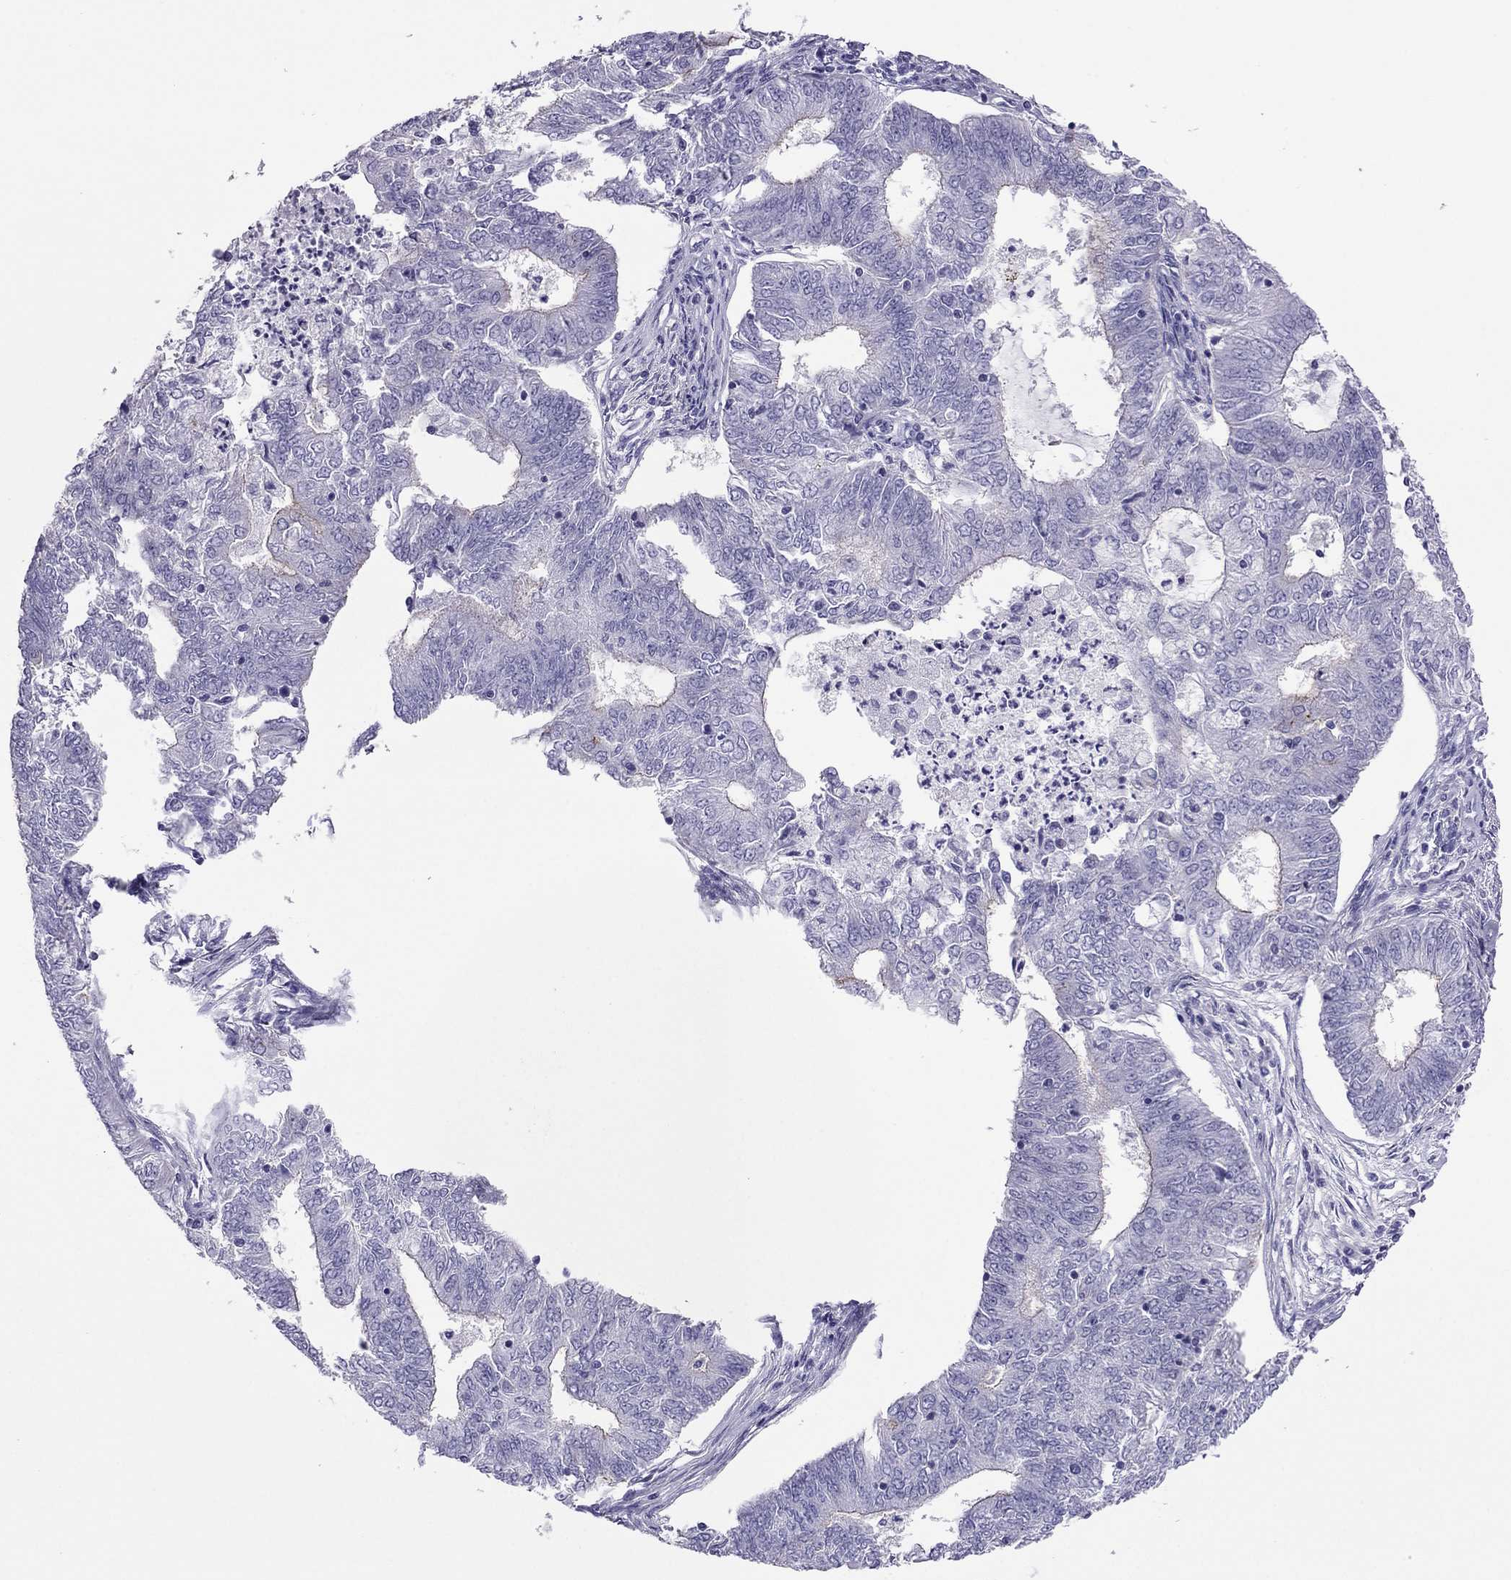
{"staining": {"intensity": "negative", "quantity": "none", "location": "none"}, "tissue": "endometrial cancer", "cell_type": "Tumor cells", "image_type": "cancer", "snomed": [{"axis": "morphology", "description": "Adenocarcinoma, NOS"}, {"axis": "topography", "description": "Endometrium"}], "caption": "This is an immunohistochemistry (IHC) image of human endometrial cancer (adenocarcinoma). There is no staining in tumor cells.", "gene": "MYL11", "patient": {"sex": "female", "age": 62}}